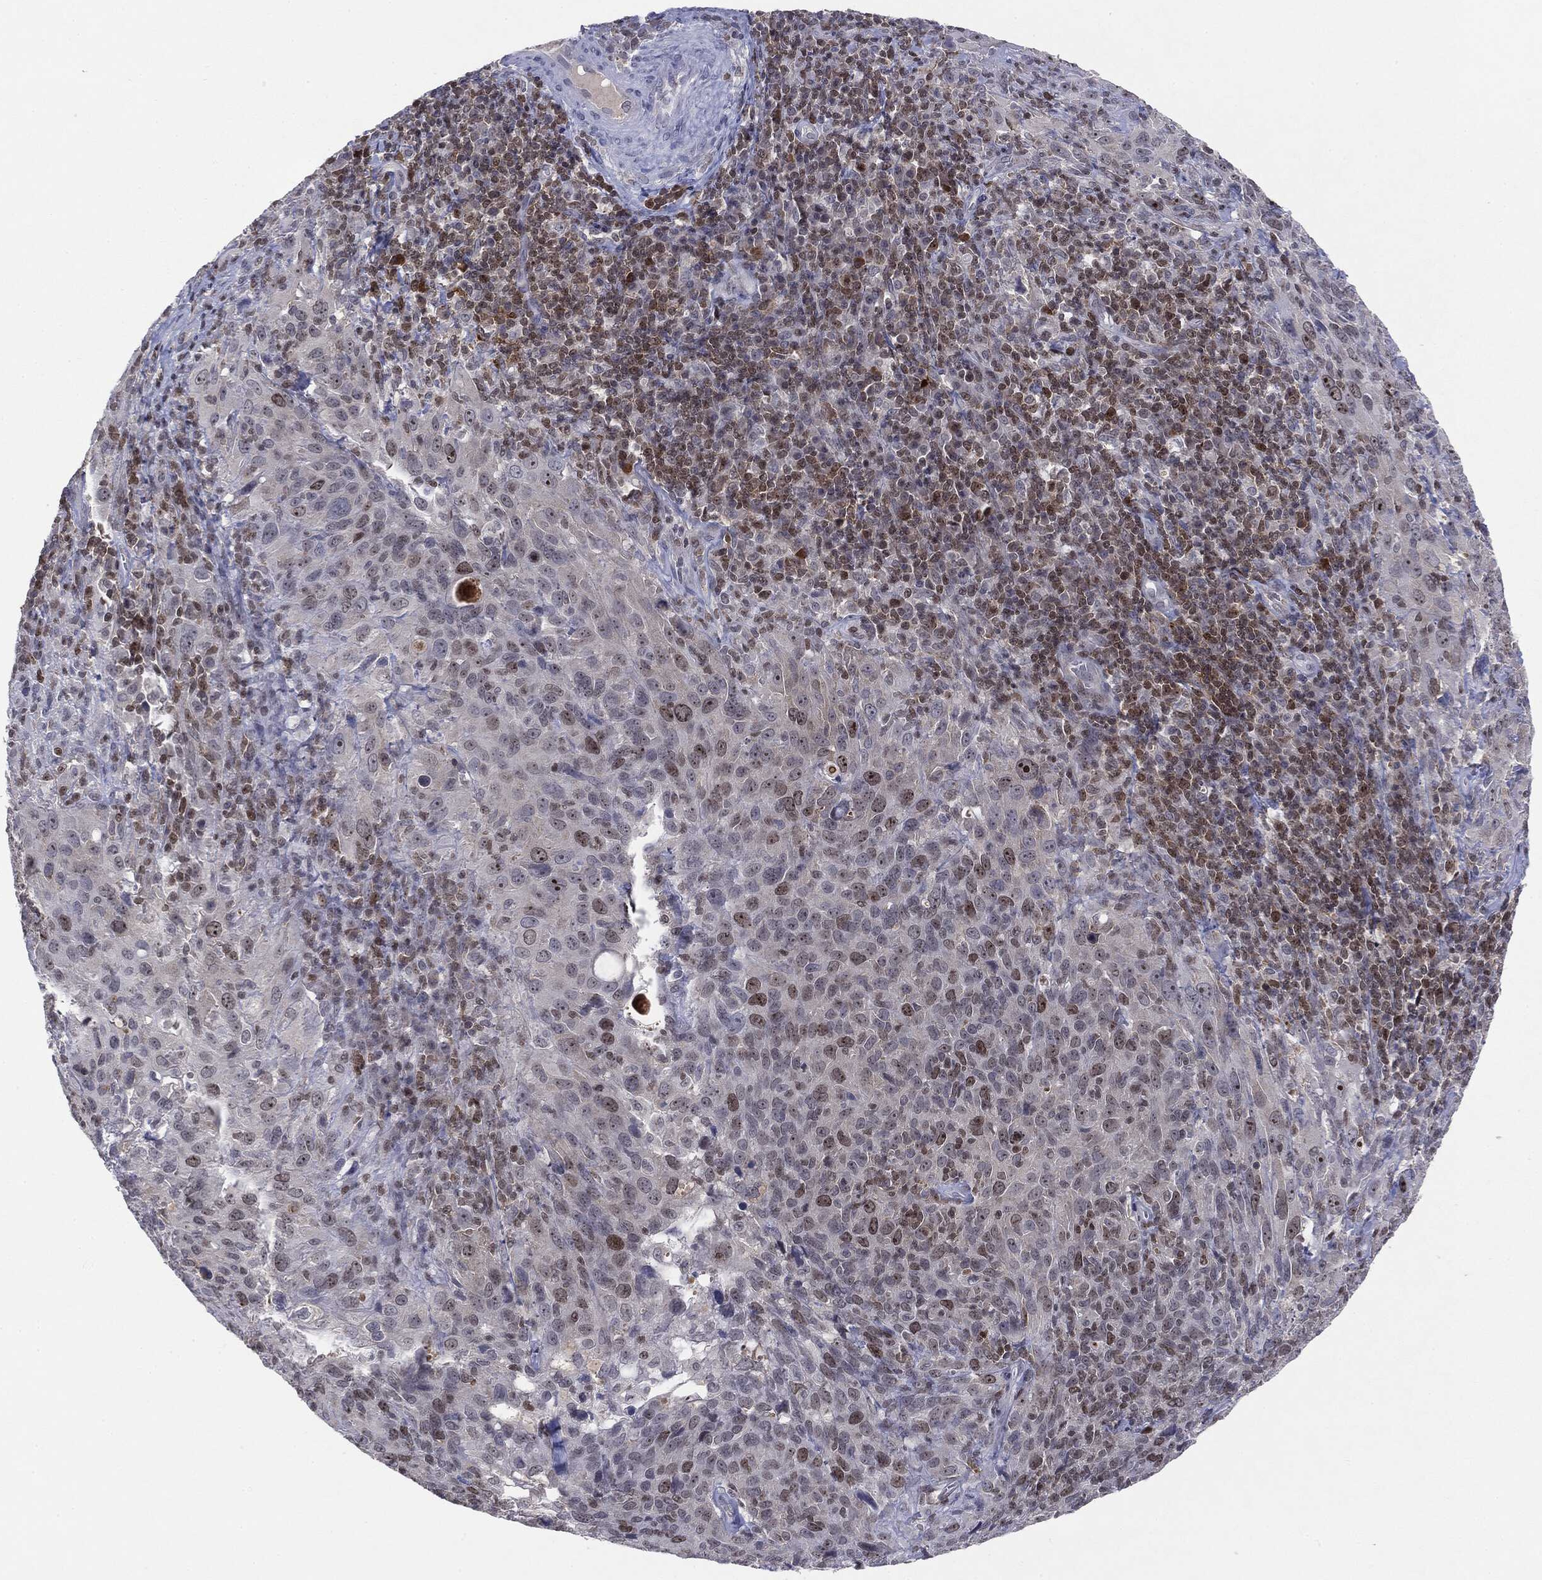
{"staining": {"intensity": "moderate", "quantity": "<25%", "location": "nuclear"}, "tissue": "cervical cancer", "cell_type": "Tumor cells", "image_type": "cancer", "snomed": [{"axis": "morphology", "description": "Squamous cell carcinoma, NOS"}, {"axis": "topography", "description": "Cervix"}], "caption": "Protein expression analysis of cervical cancer exhibits moderate nuclear staining in about <25% of tumor cells.", "gene": "KIF2C", "patient": {"sex": "female", "age": 51}}